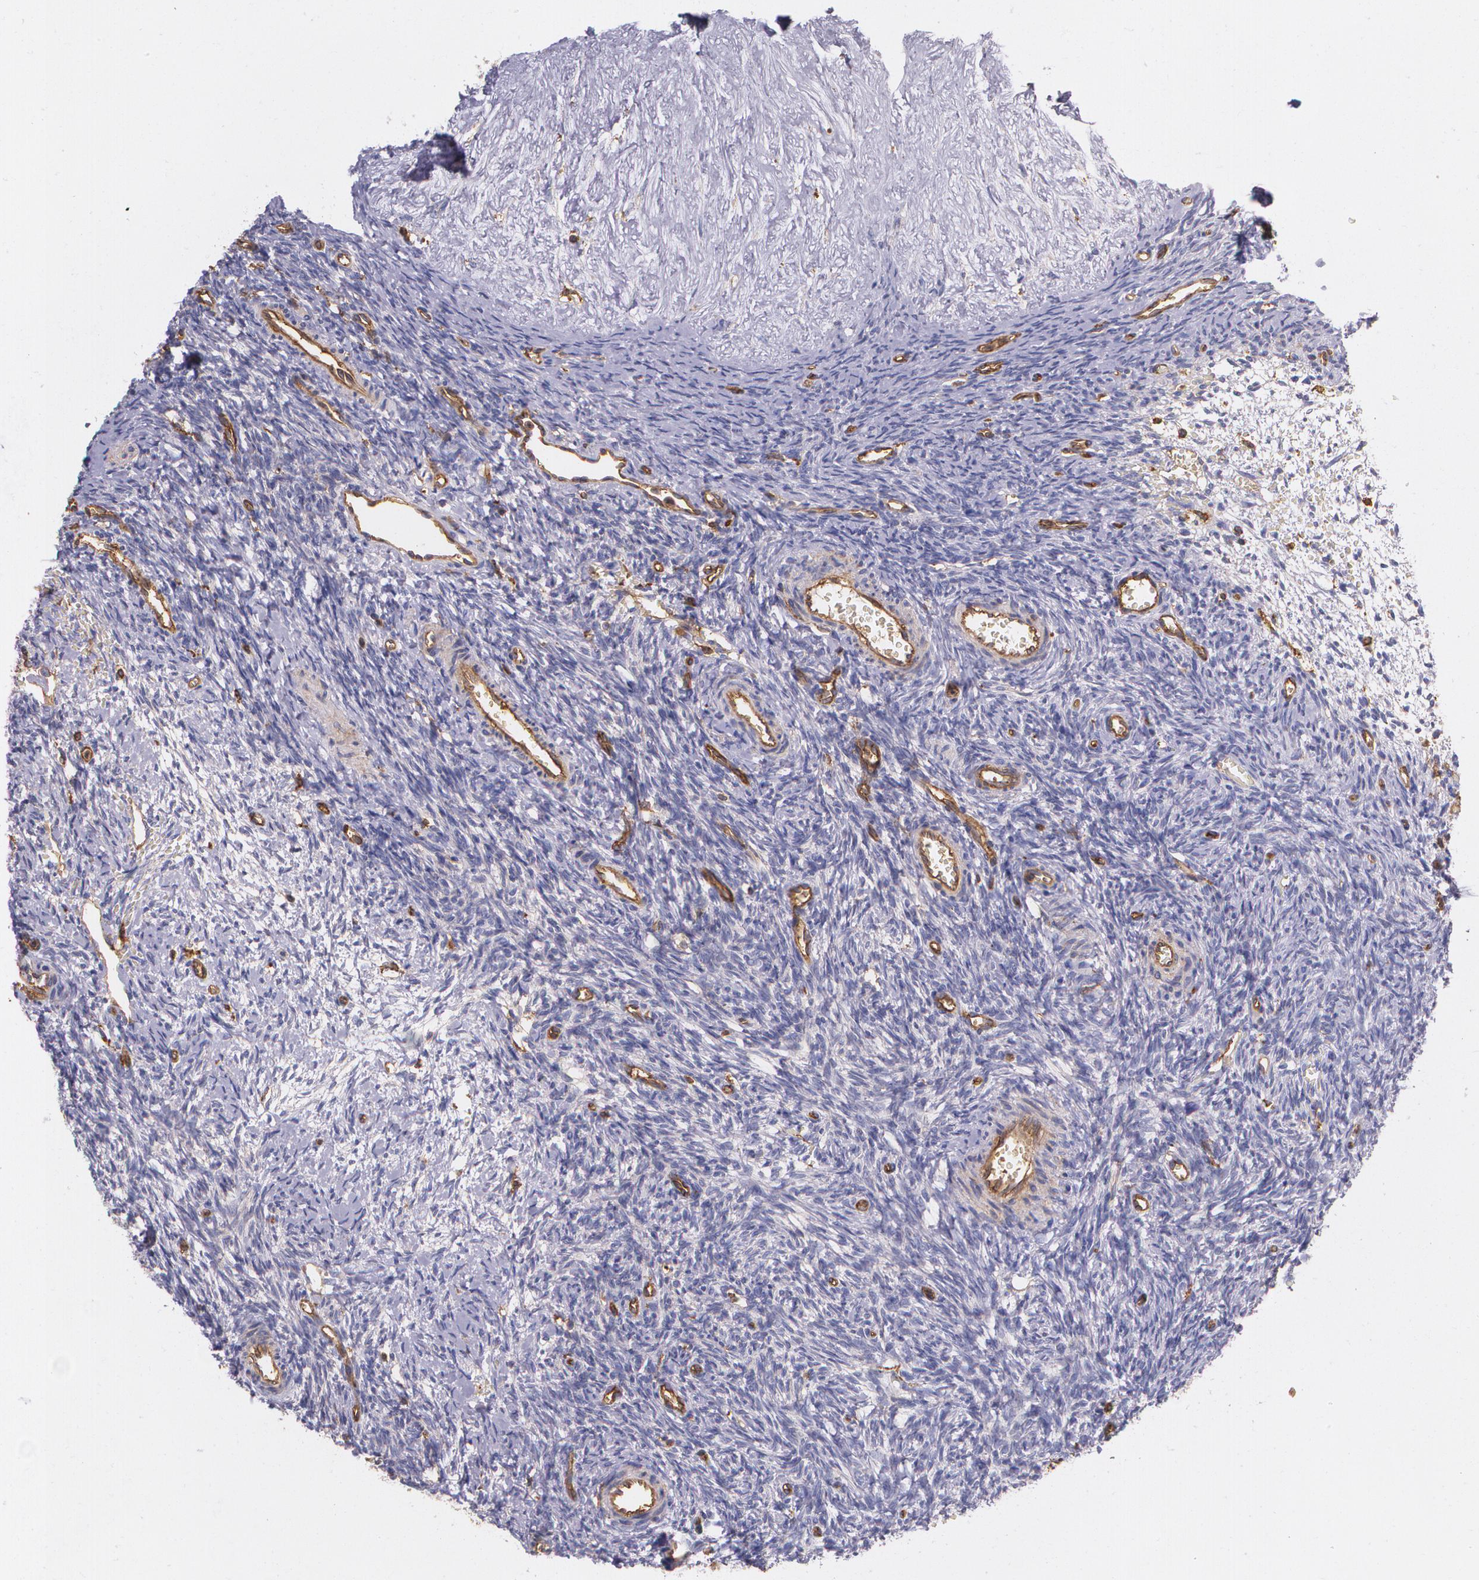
{"staining": {"intensity": "moderate", "quantity": ">75%", "location": "cytoplasmic/membranous"}, "tissue": "ovary", "cell_type": "Follicle cells", "image_type": "normal", "snomed": [{"axis": "morphology", "description": "Normal tissue, NOS"}, {"axis": "topography", "description": "Ovary"}], "caption": "Unremarkable ovary was stained to show a protein in brown. There is medium levels of moderate cytoplasmic/membranous positivity in about >75% of follicle cells. The staining was performed using DAB, with brown indicating positive protein expression. Nuclei are stained blue with hematoxylin.", "gene": "B2M", "patient": {"sex": "female", "age": 39}}